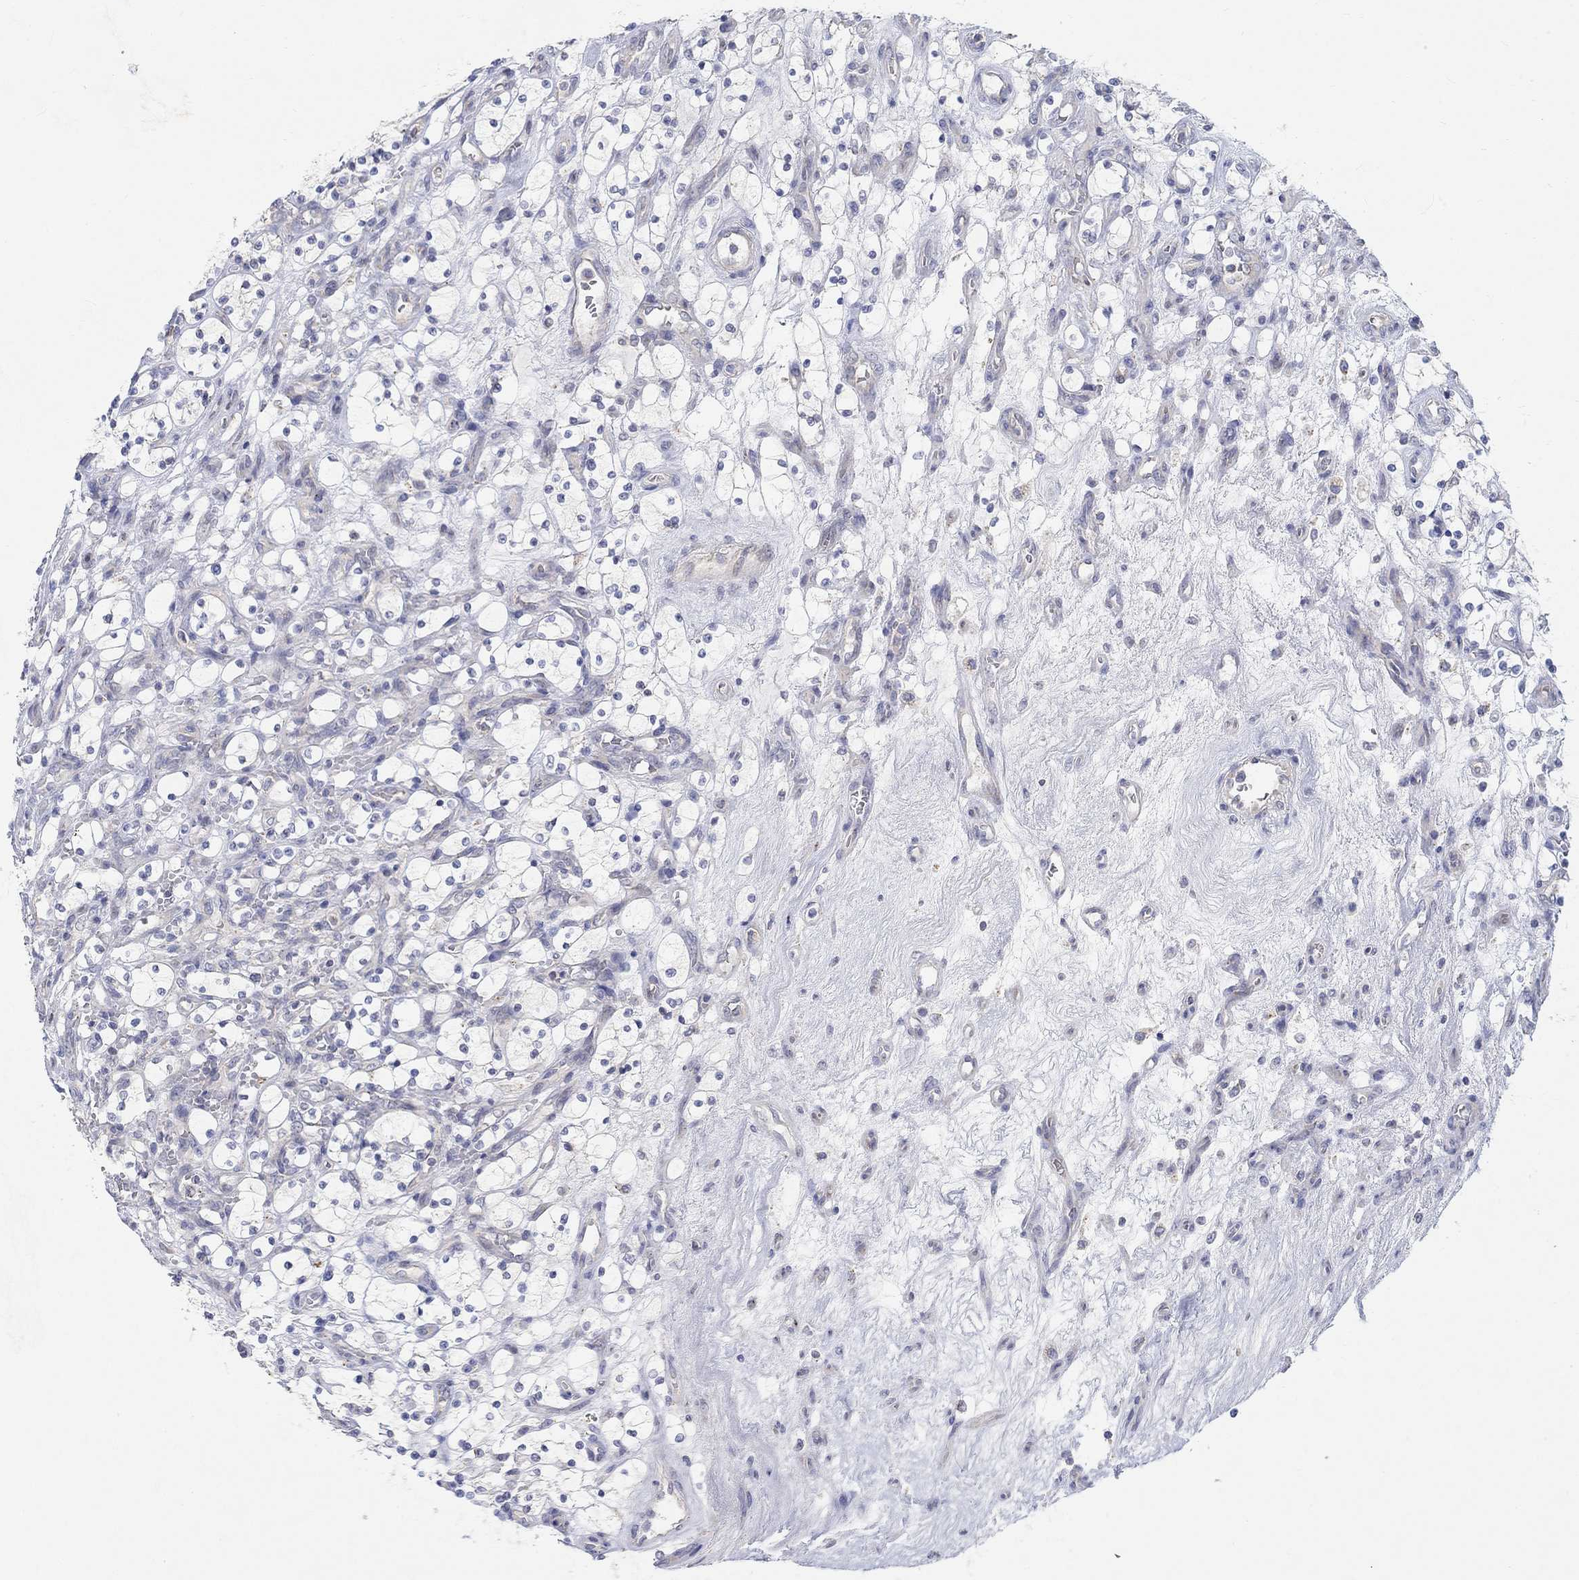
{"staining": {"intensity": "negative", "quantity": "none", "location": "none"}, "tissue": "renal cancer", "cell_type": "Tumor cells", "image_type": "cancer", "snomed": [{"axis": "morphology", "description": "Adenocarcinoma, NOS"}, {"axis": "topography", "description": "Kidney"}], "caption": "Protein analysis of adenocarcinoma (renal) demonstrates no significant positivity in tumor cells.", "gene": "NAV3", "patient": {"sex": "female", "age": 69}}